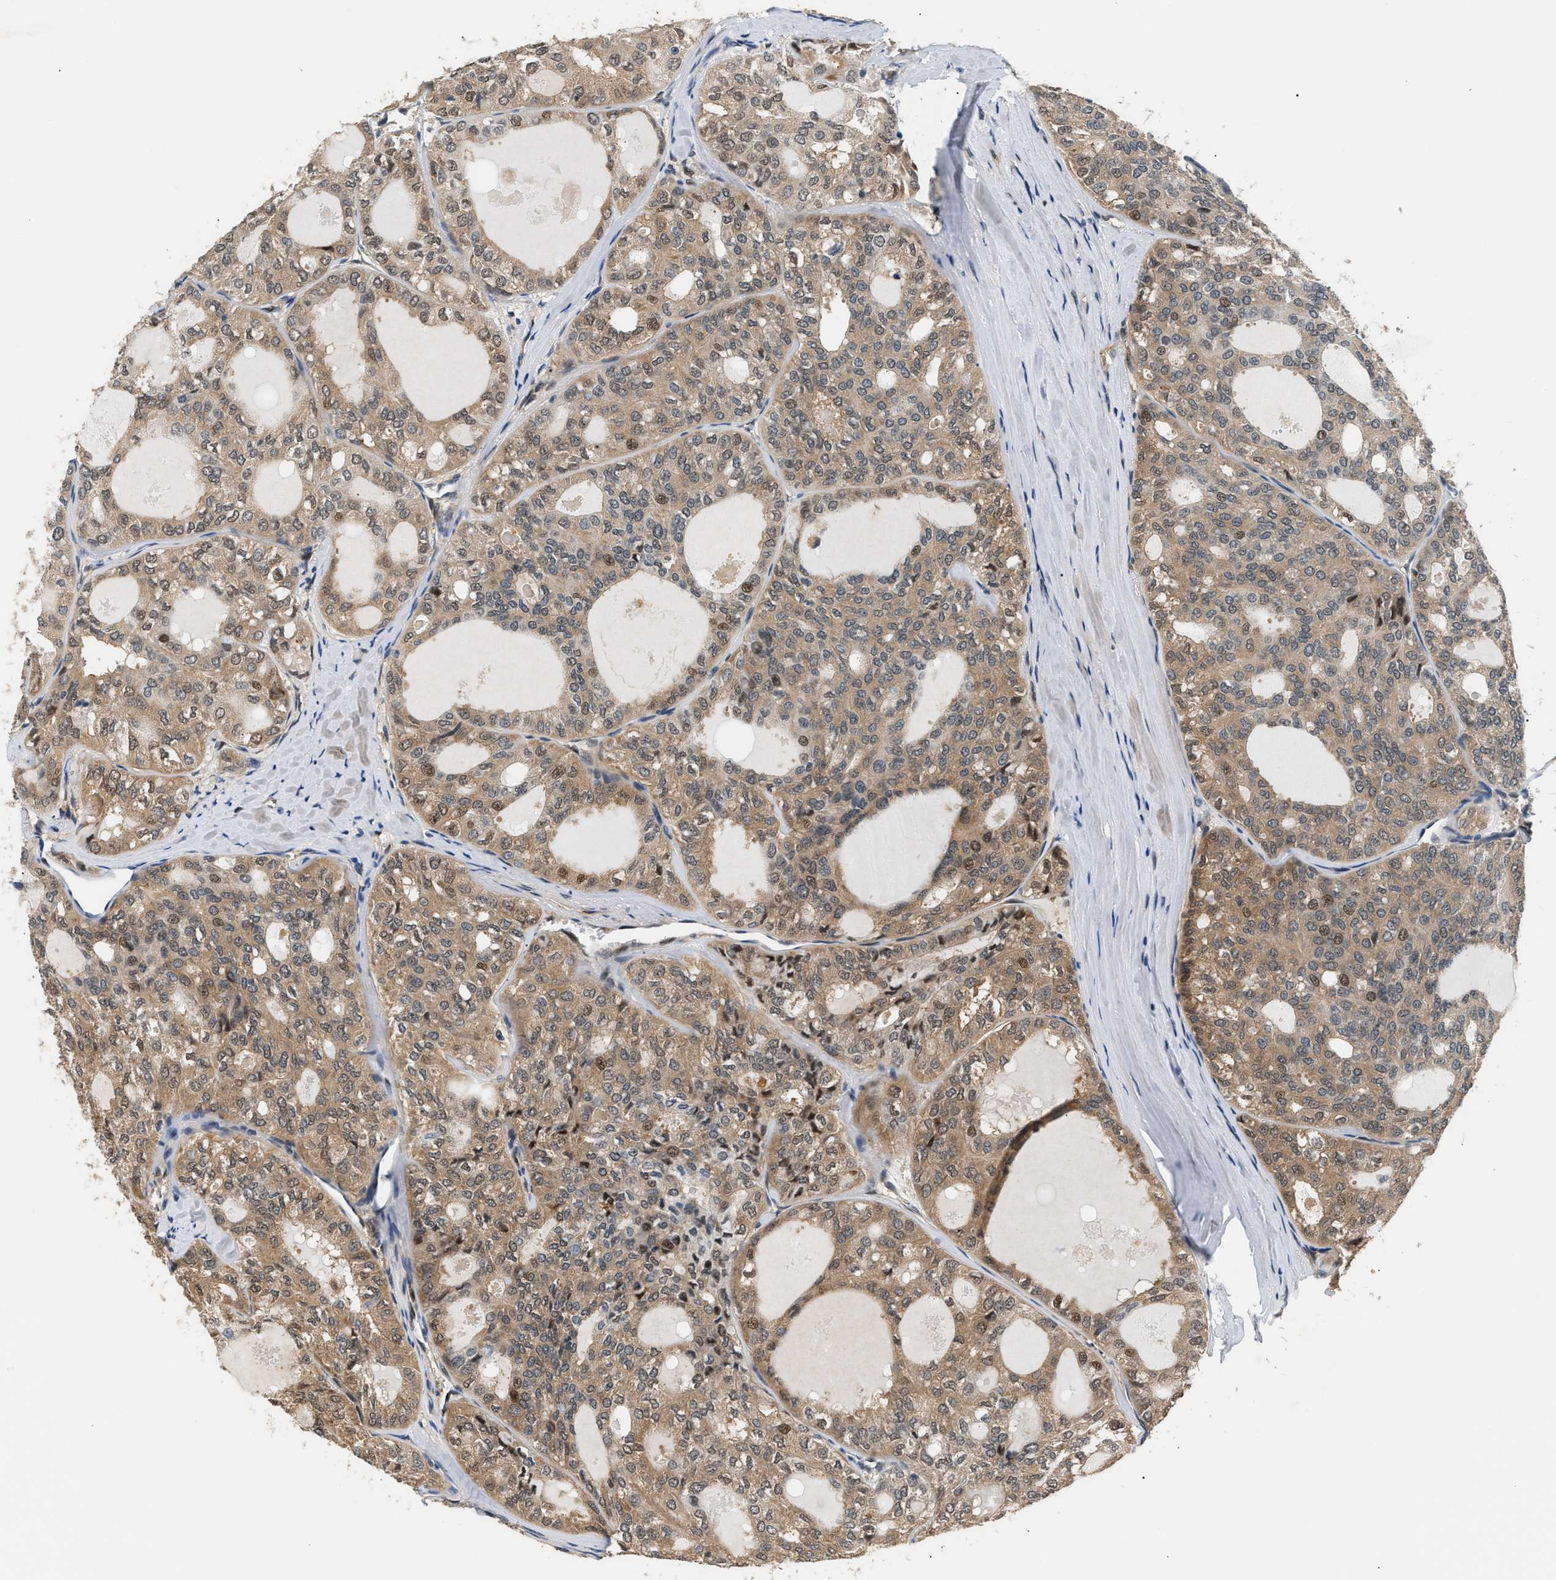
{"staining": {"intensity": "moderate", "quantity": ">75%", "location": "cytoplasmic/membranous,nuclear"}, "tissue": "thyroid cancer", "cell_type": "Tumor cells", "image_type": "cancer", "snomed": [{"axis": "morphology", "description": "Follicular adenoma carcinoma, NOS"}, {"axis": "topography", "description": "Thyroid gland"}], "caption": "IHC of follicular adenoma carcinoma (thyroid) displays medium levels of moderate cytoplasmic/membranous and nuclear staining in about >75% of tumor cells.", "gene": "LARP6", "patient": {"sex": "male", "age": 75}}